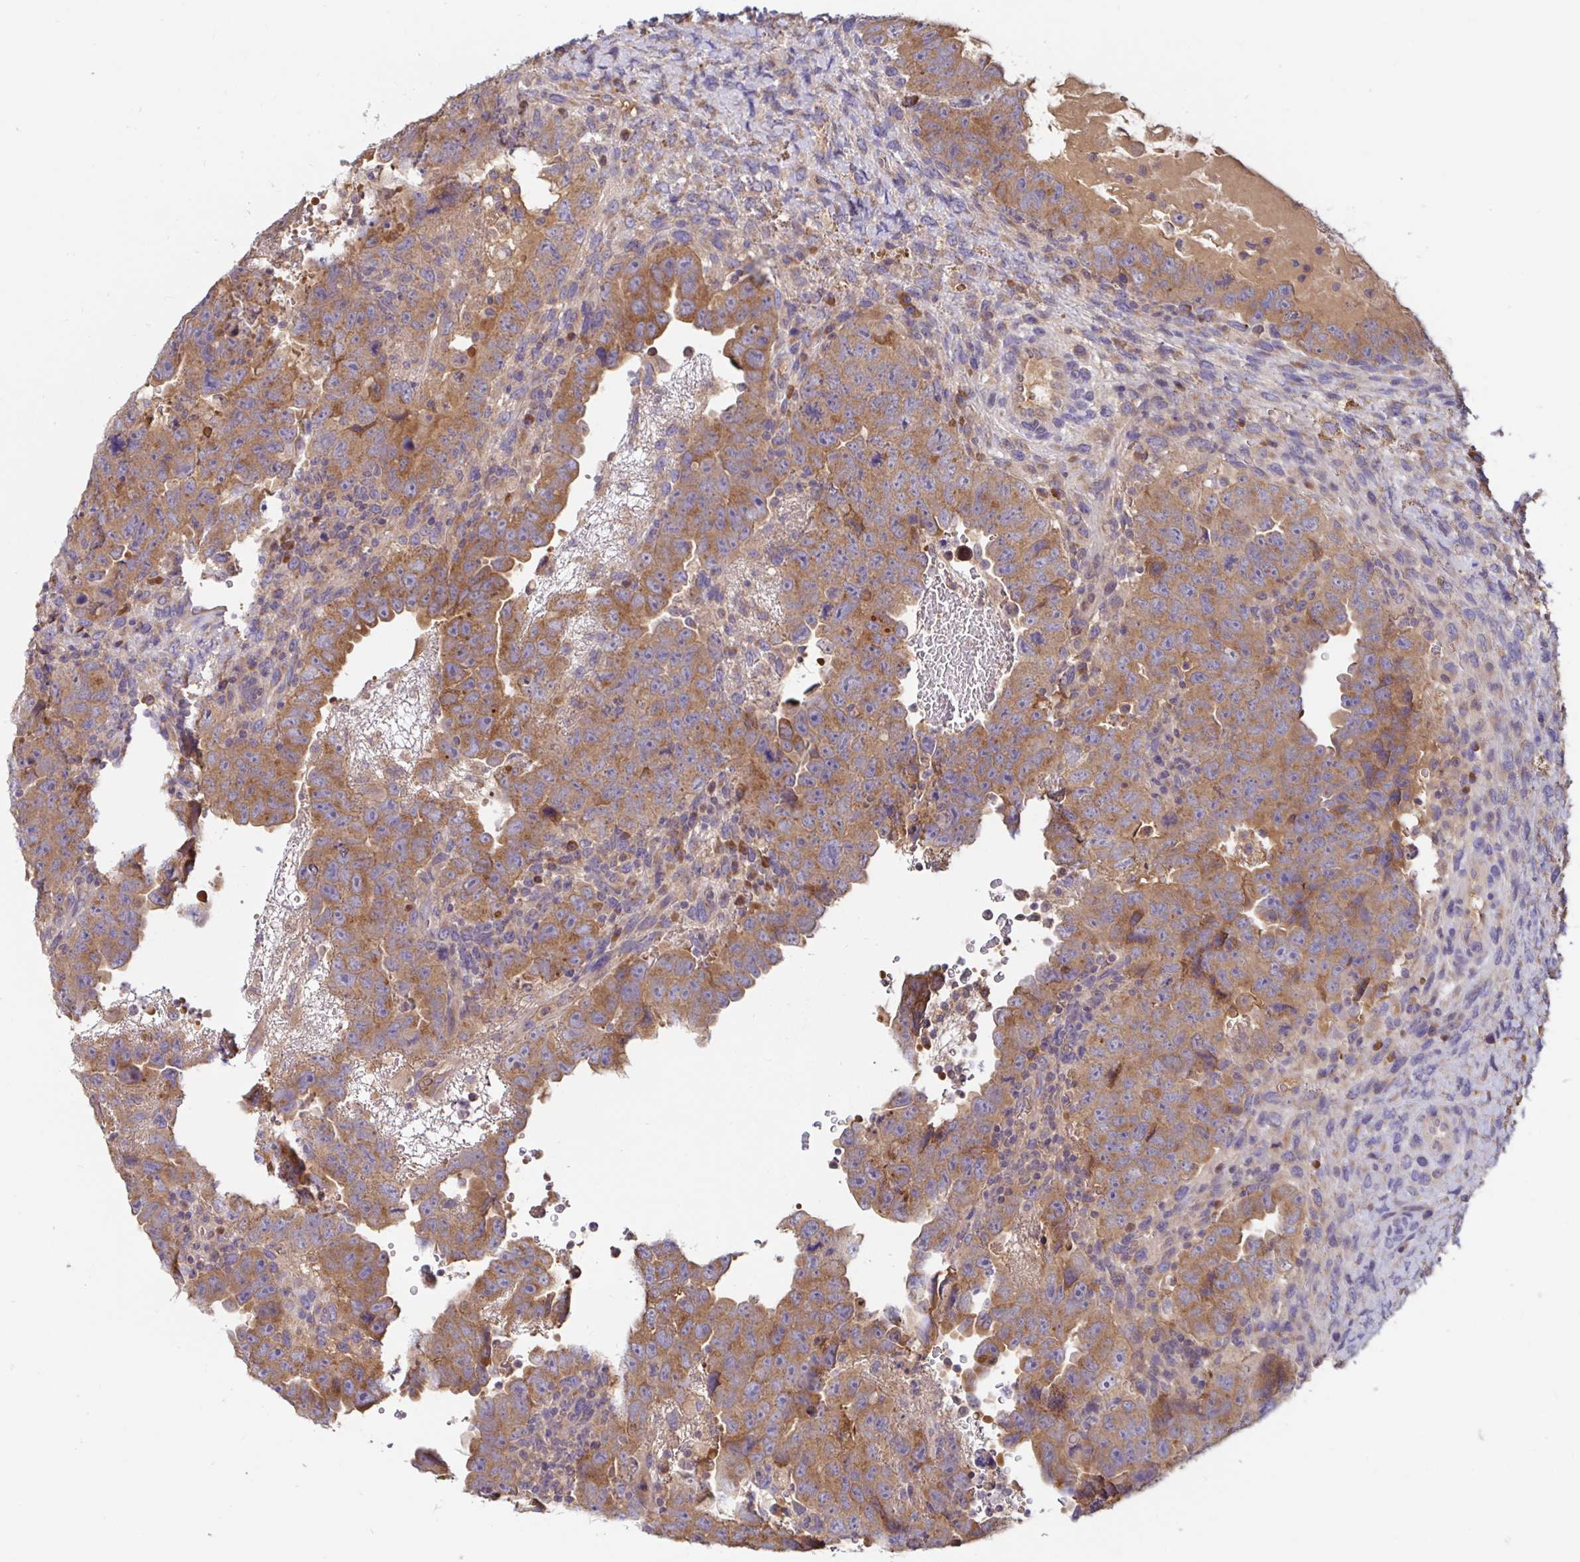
{"staining": {"intensity": "moderate", "quantity": ">75%", "location": "cytoplasmic/membranous"}, "tissue": "testis cancer", "cell_type": "Tumor cells", "image_type": "cancer", "snomed": [{"axis": "morphology", "description": "Carcinoma, Embryonal, NOS"}, {"axis": "topography", "description": "Testis"}], "caption": "Testis embryonal carcinoma stained with a brown dye shows moderate cytoplasmic/membranous positive expression in approximately >75% of tumor cells.", "gene": "LARP1", "patient": {"sex": "male", "age": 24}}